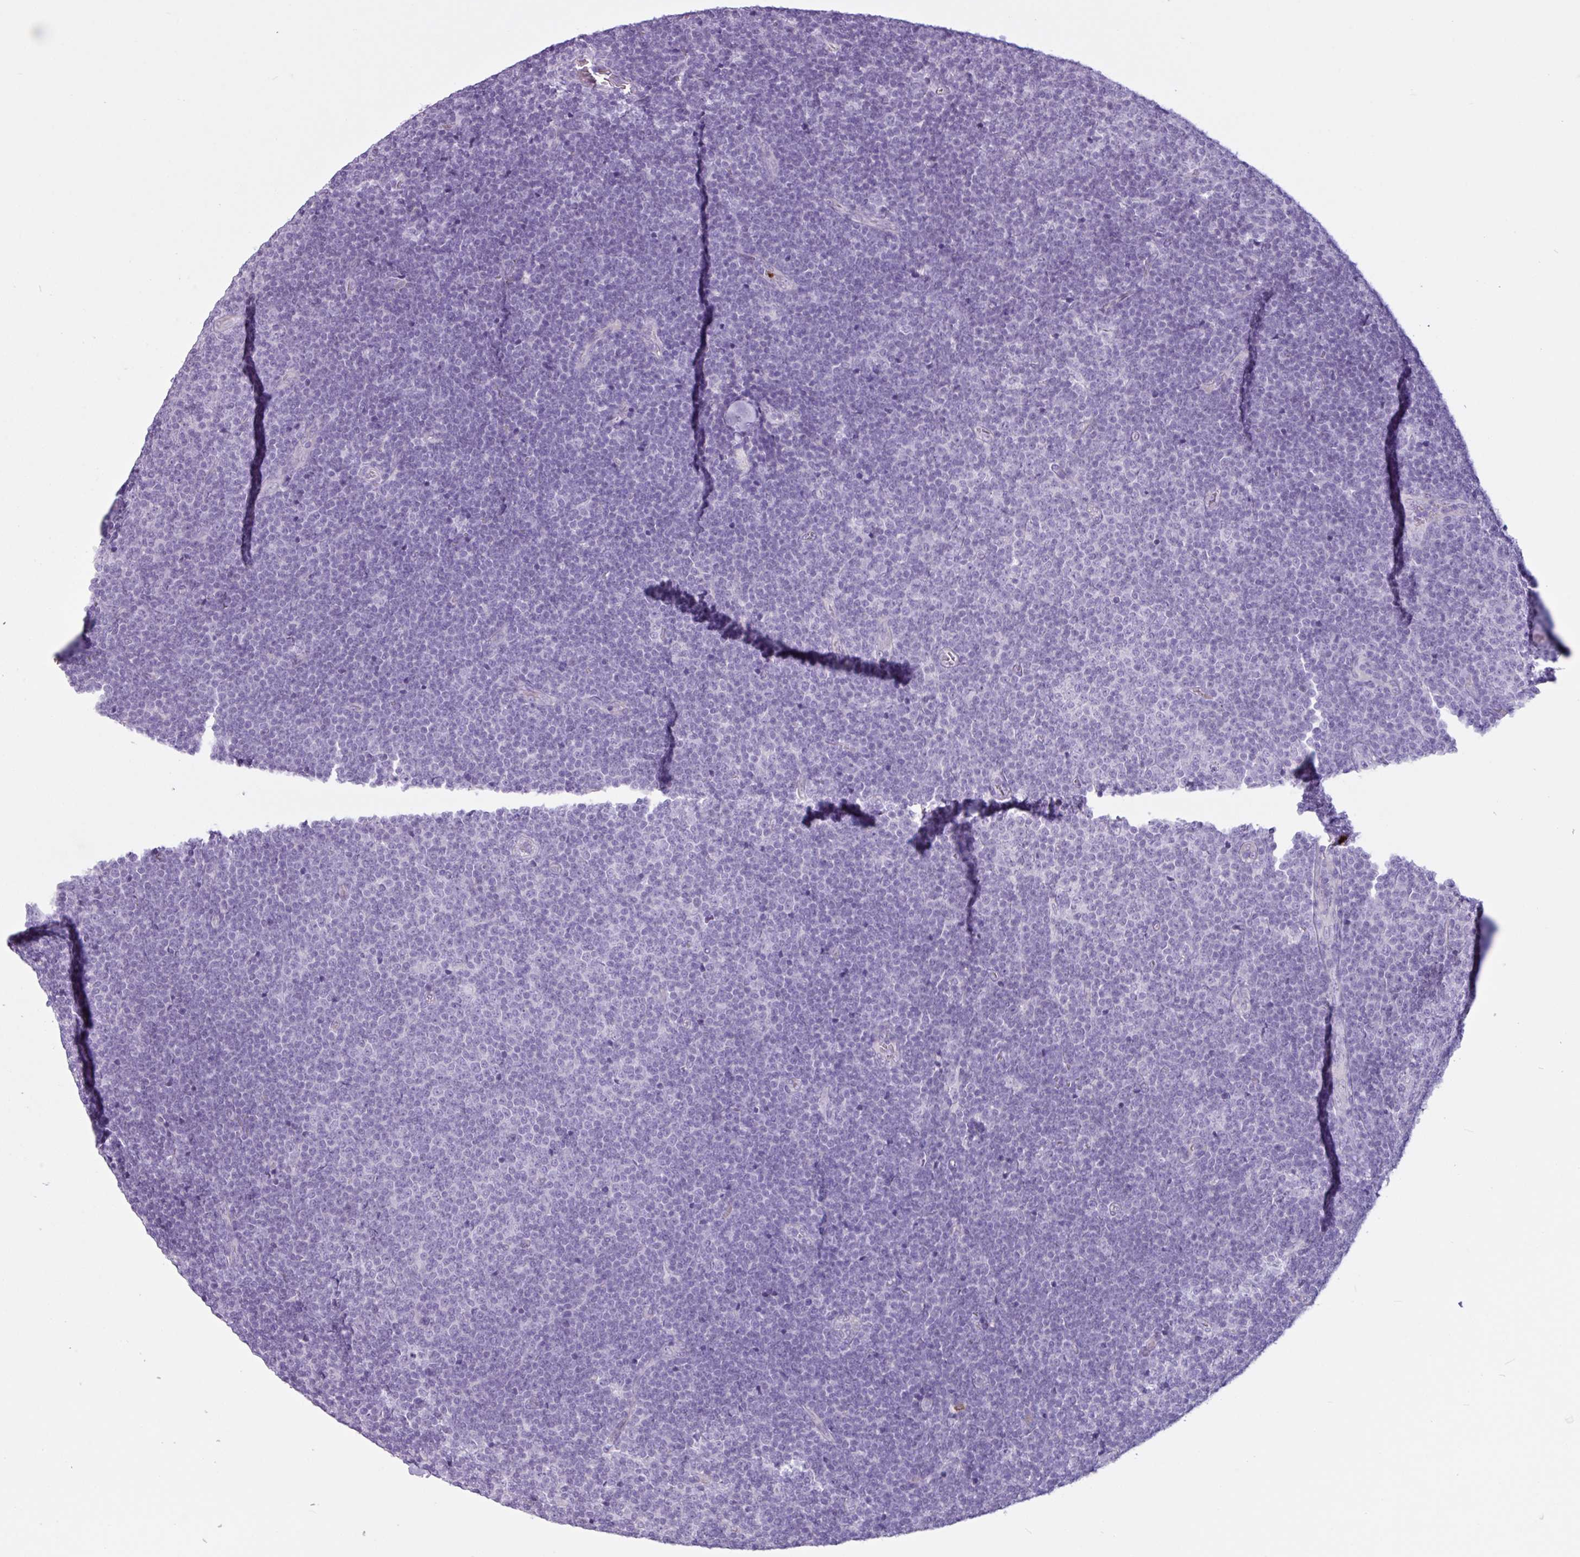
{"staining": {"intensity": "negative", "quantity": "none", "location": "none"}, "tissue": "lymphoma", "cell_type": "Tumor cells", "image_type": "cancer", "snomed": [{"axis": "morphology", "description": "Malignant lymphoma, non-Hodgkin's type, Low grade"}, {"axis": "topography", "description": "Lymph node"}], "caption": "Immunohistochemistry (IHC) histopathology image of human lymphoma stained for a protein (brown), which displays no staining in tumor cells.", "gene": "TMEM178A", "patient": {"sex": "male", "age": 48}}